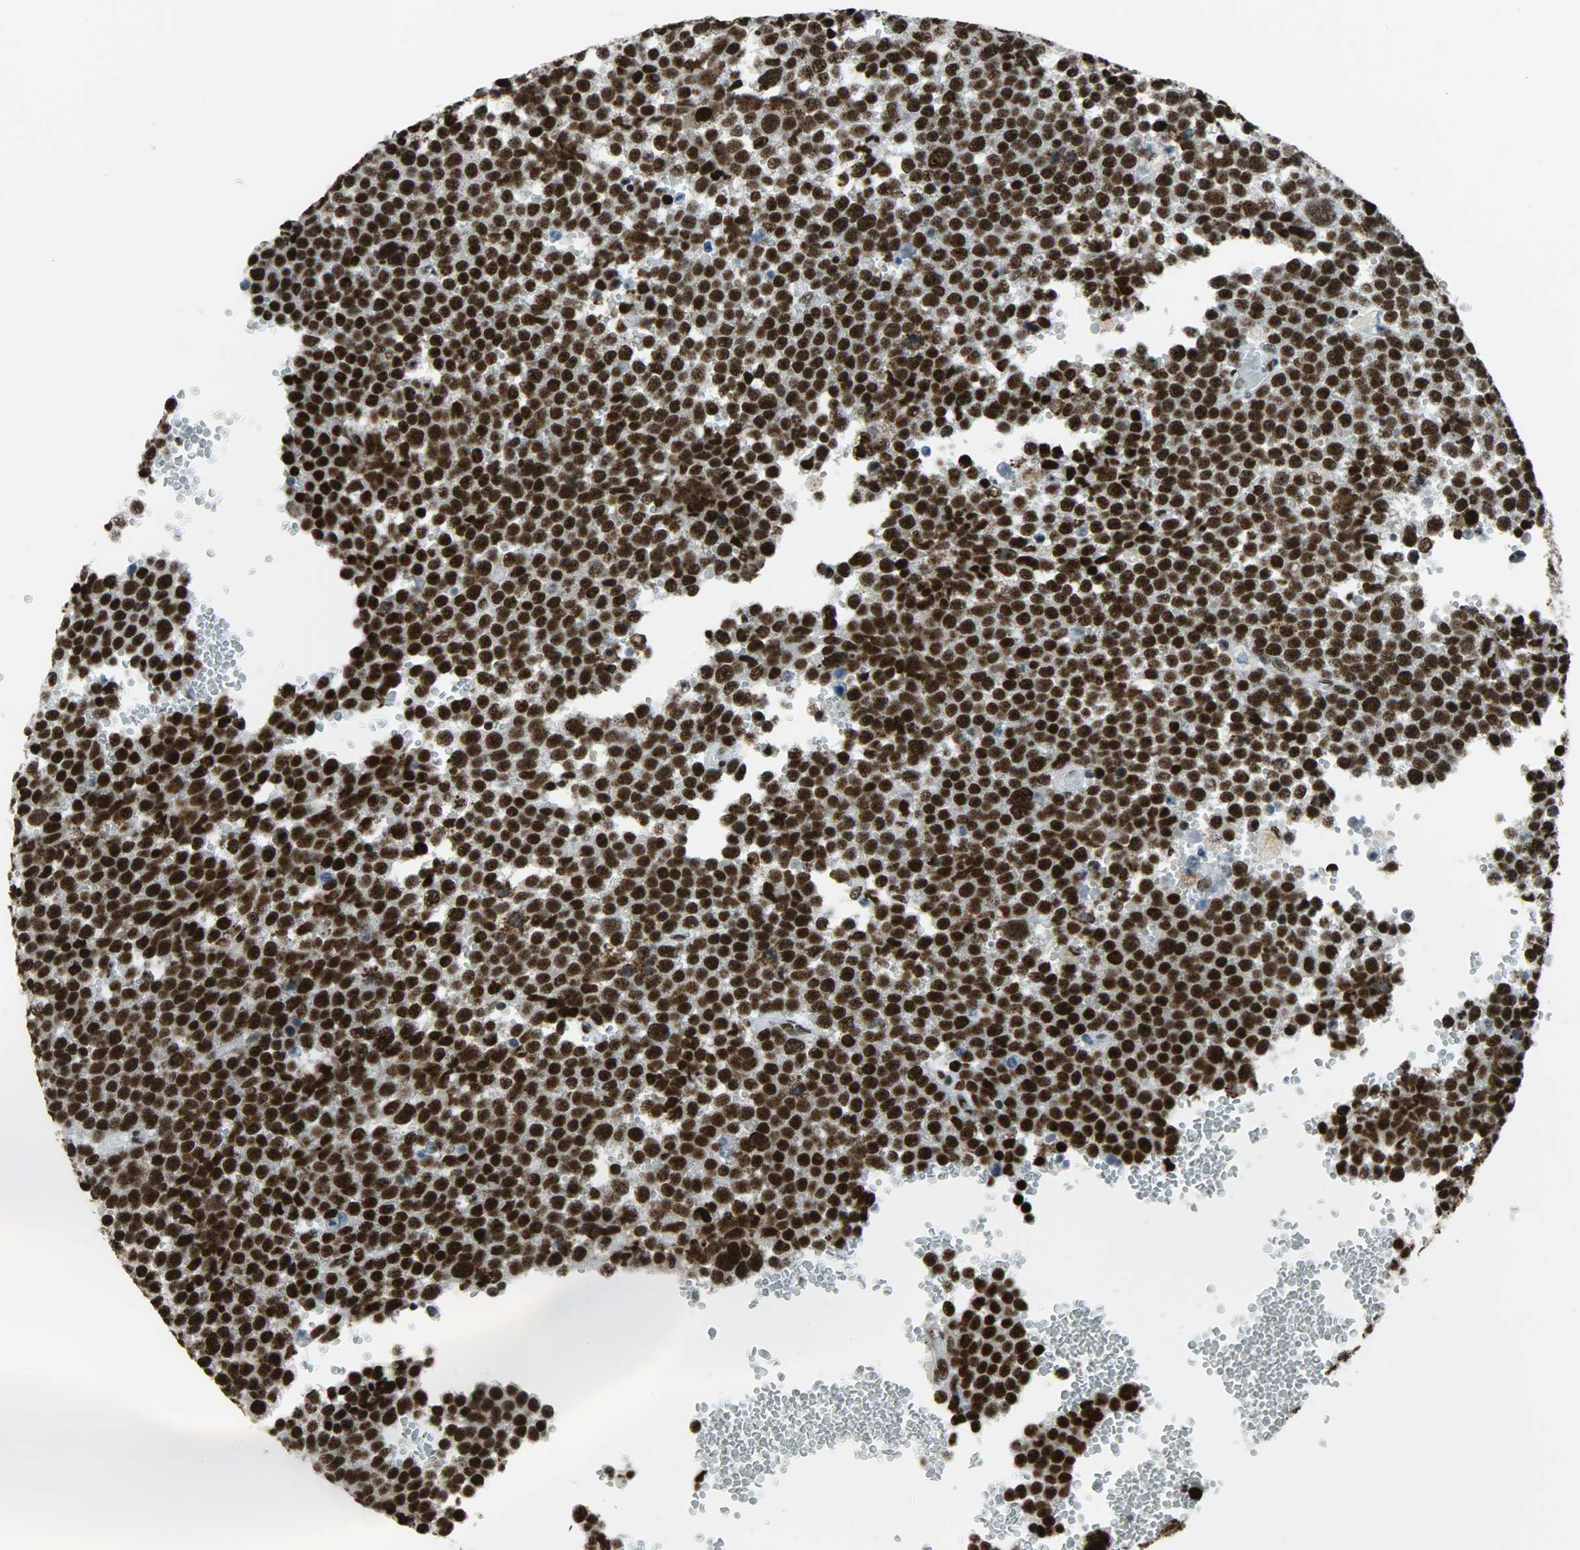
{"staining": {"intensity": "strong", "quantity": ">75%", "location": "nuclear"}, "tissue": "testis cancer", "cell_type": "Tumor cells", "image_type": "cancer", "snomed": [{"axis": "morphology", "description": "Seminoma, NOS"}, {"axis": "topography", "description": "Testis"}], "caption": "Immunohistochemical staining of testis seminoma demonstrates high levels of strong nuclear positivity in about >75% of tumor cells.", "gene": "SNRPA", "patient": {"sex": "male", "age": 71}}